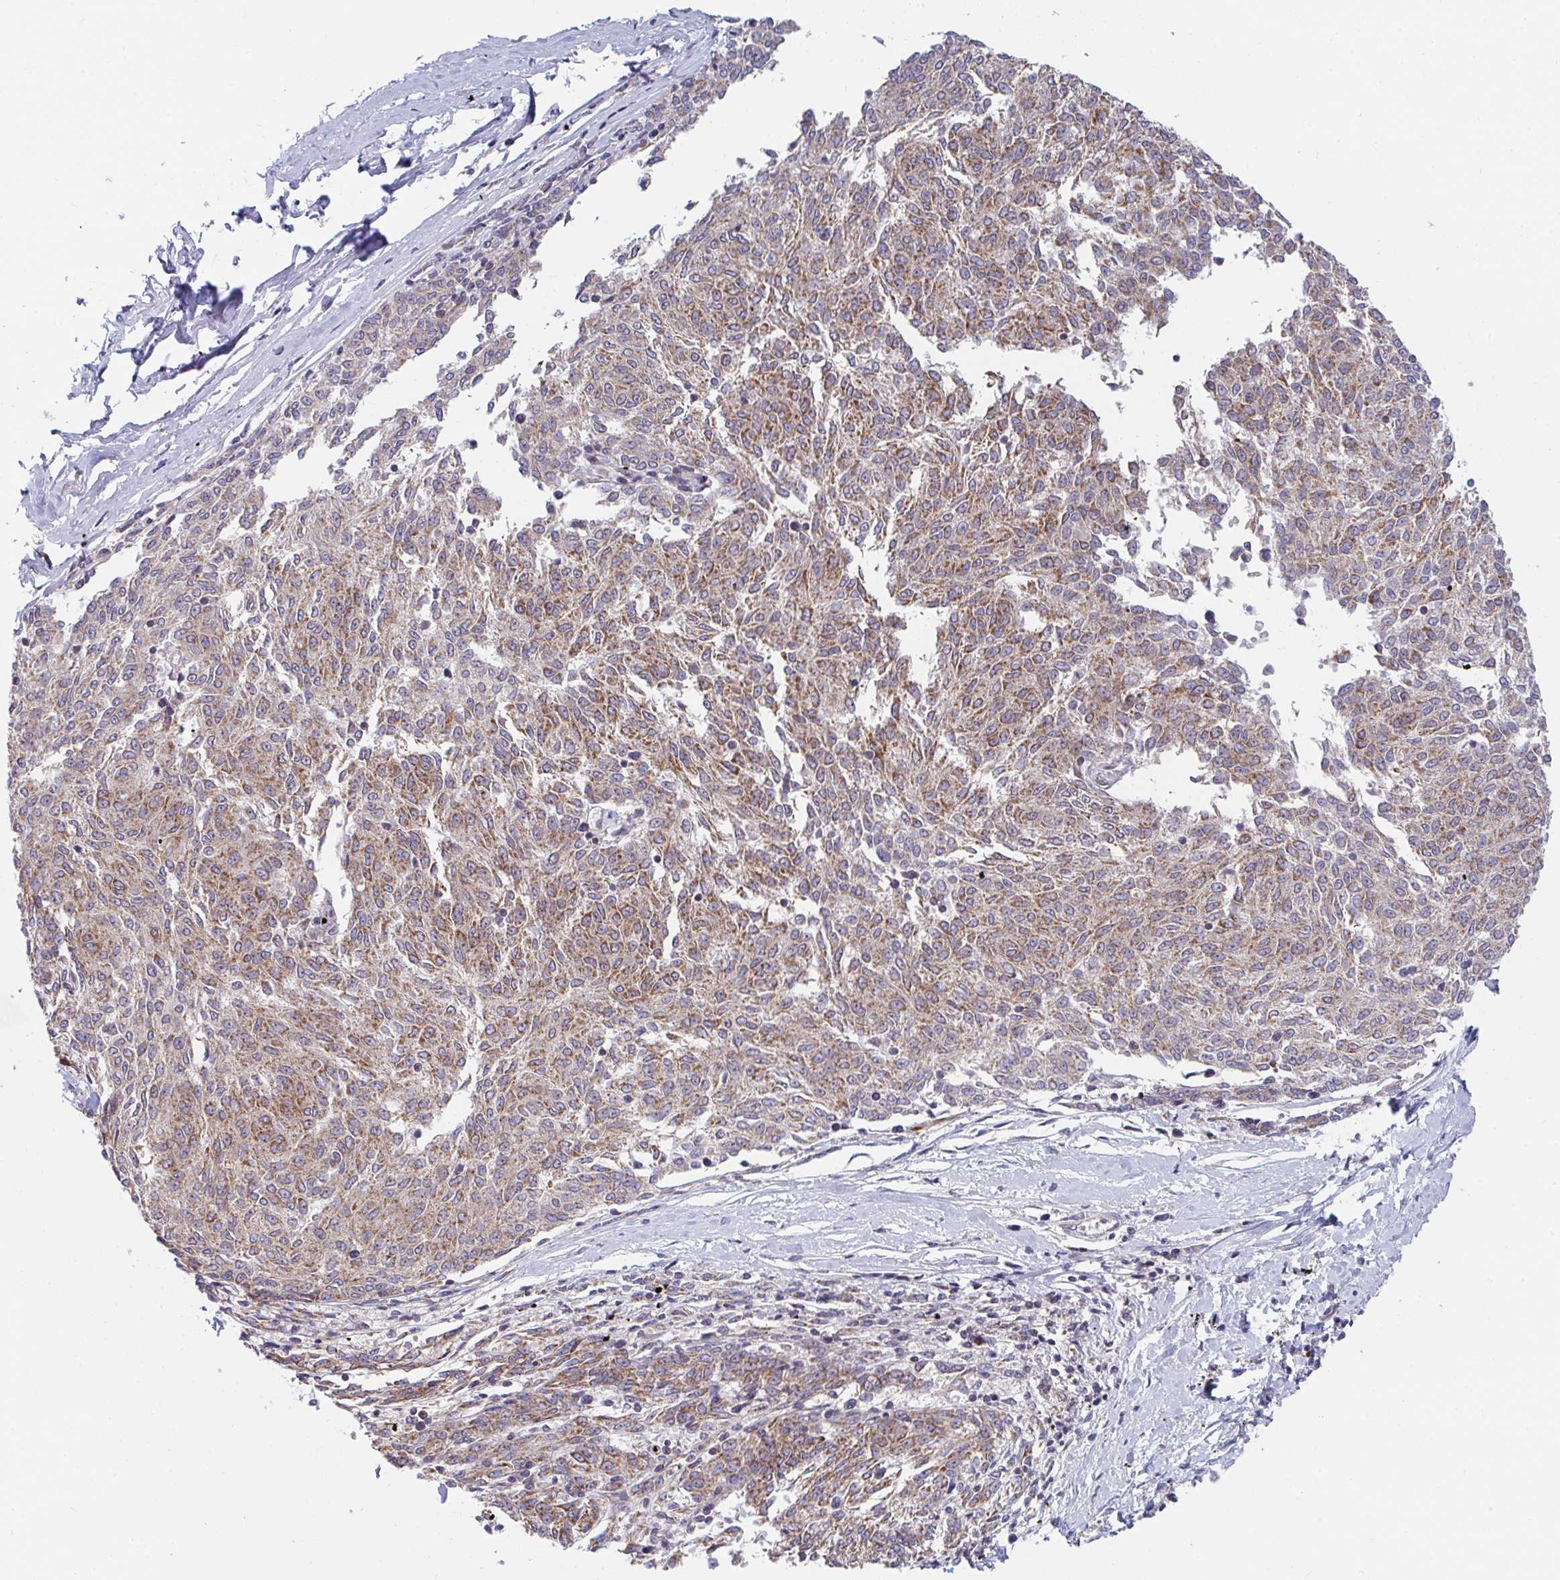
{"staining": {"intensity": "moderate", "quantity": ">75%", "location": "cytoplasmic/membranous"}, "tissue": "melanoma", "cell_type": "Tumor cells", "image_type": "cancer", "snomed": [{"axis": "morphology", "description": "Malignant melanoma, NOS"}, {"axis": "topography", "description": "Skin"}], "caption": "High-magnification brightfield microscopy of malignant melanoma stained with DAB (3,3'-diaminobenzidine) (brown) and counterstained with hematoxylin (blue). tumor cells exhibit moderate cytoplasmic/membranous expression is present in approximately>75% of cells.", "gene": "EIF1AD", "patient": {"sex": "female", "age": 72}}